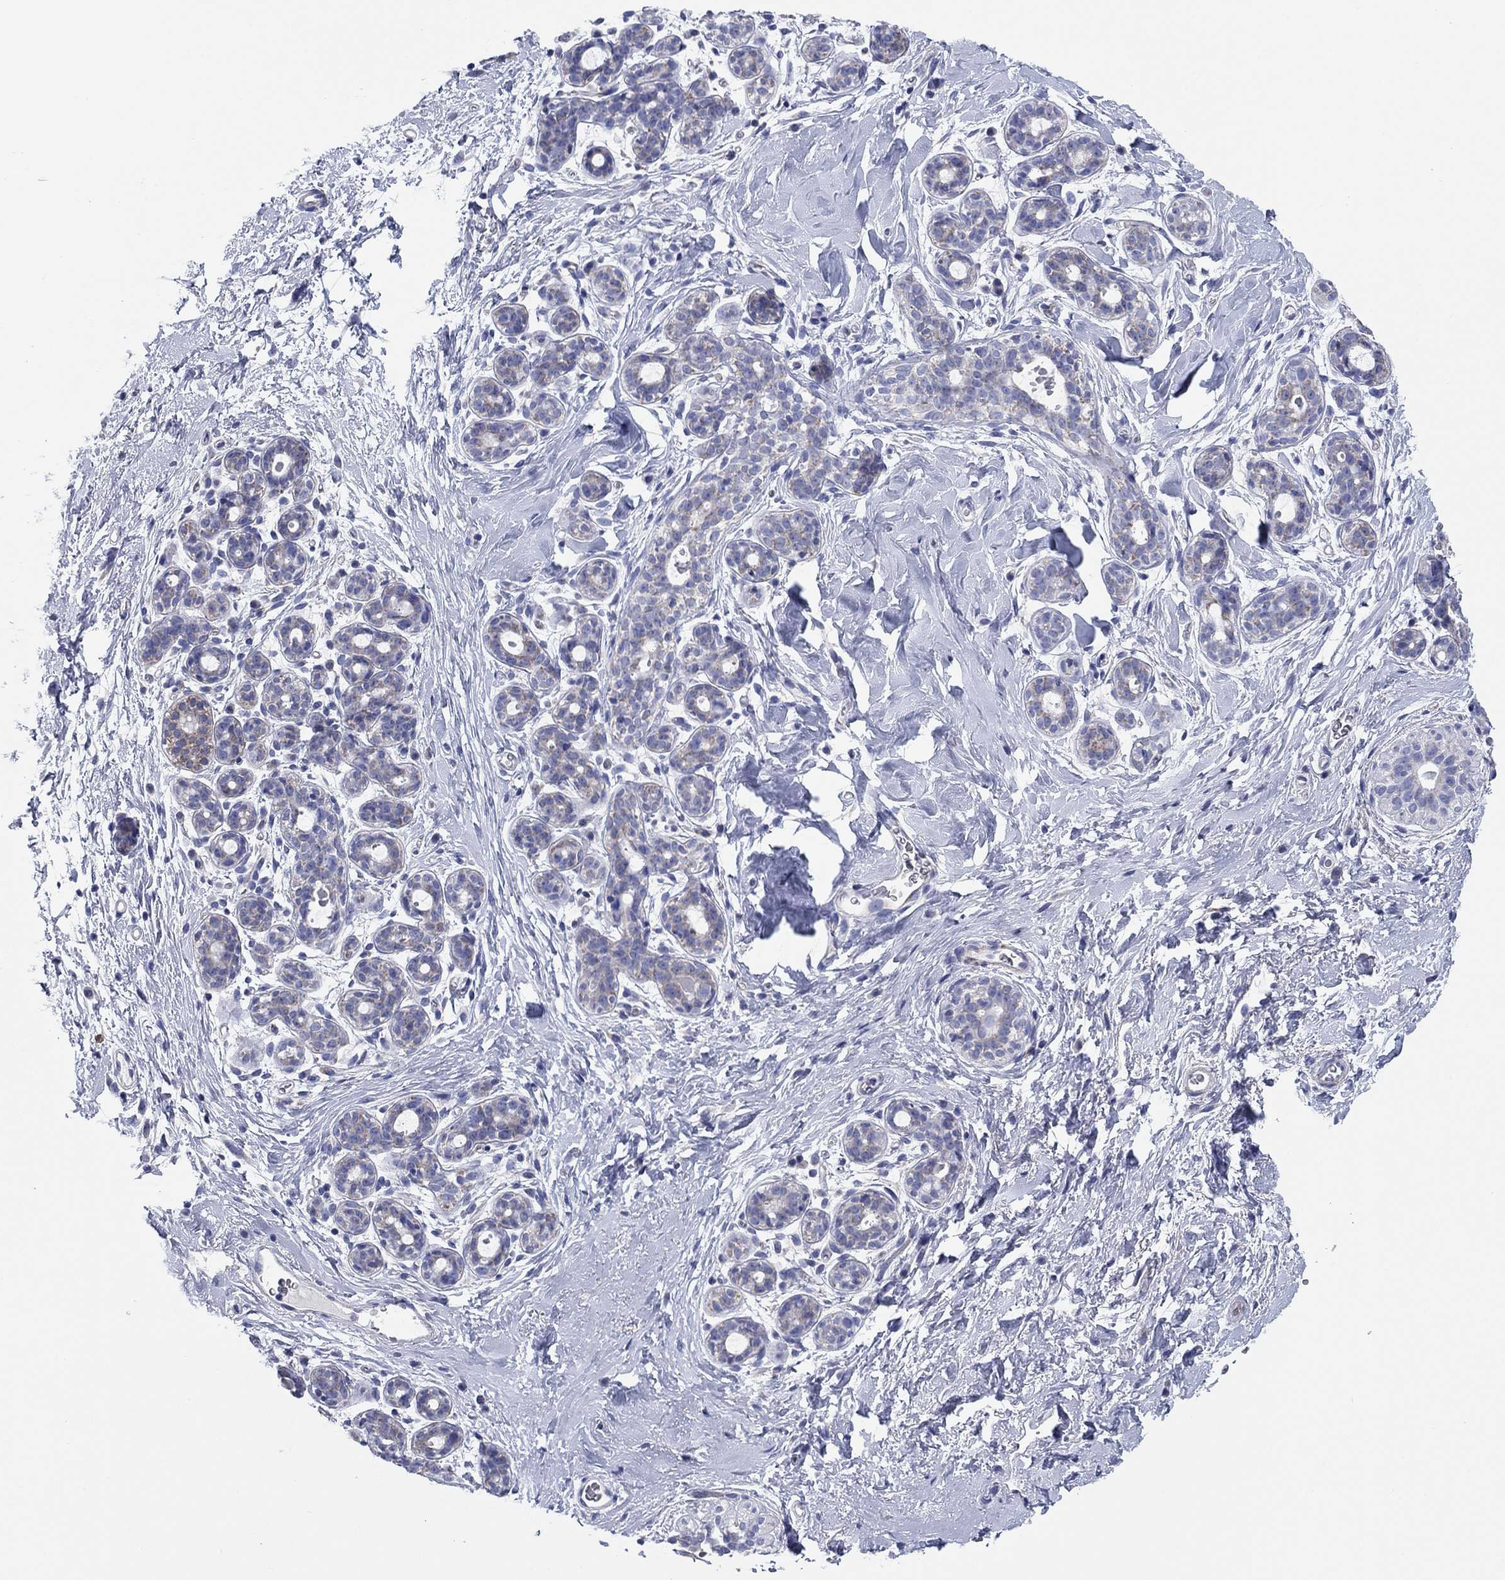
{"staining": {"intensity": "negative", "quantity": "none", "location": "none"}, "tissue": "breast", "cell_type": "Adipocytes", "image_type": "normal", "snomed": [{"axis": "morphology", "description": "Normal tissue, NOS"}, {"axis": "topography", "description": "Breast"}], "caption": "High power microscopy photomicrograph of an IHC micrograph of benign breast, revealing no significant expression in adipocytes. (DAB (3,3'-diaminobenzidine) immunohistochemistry with hematoxylin counter stain).", "gene": "MGST3", "patient": {"sex": "female", "age": 43}}